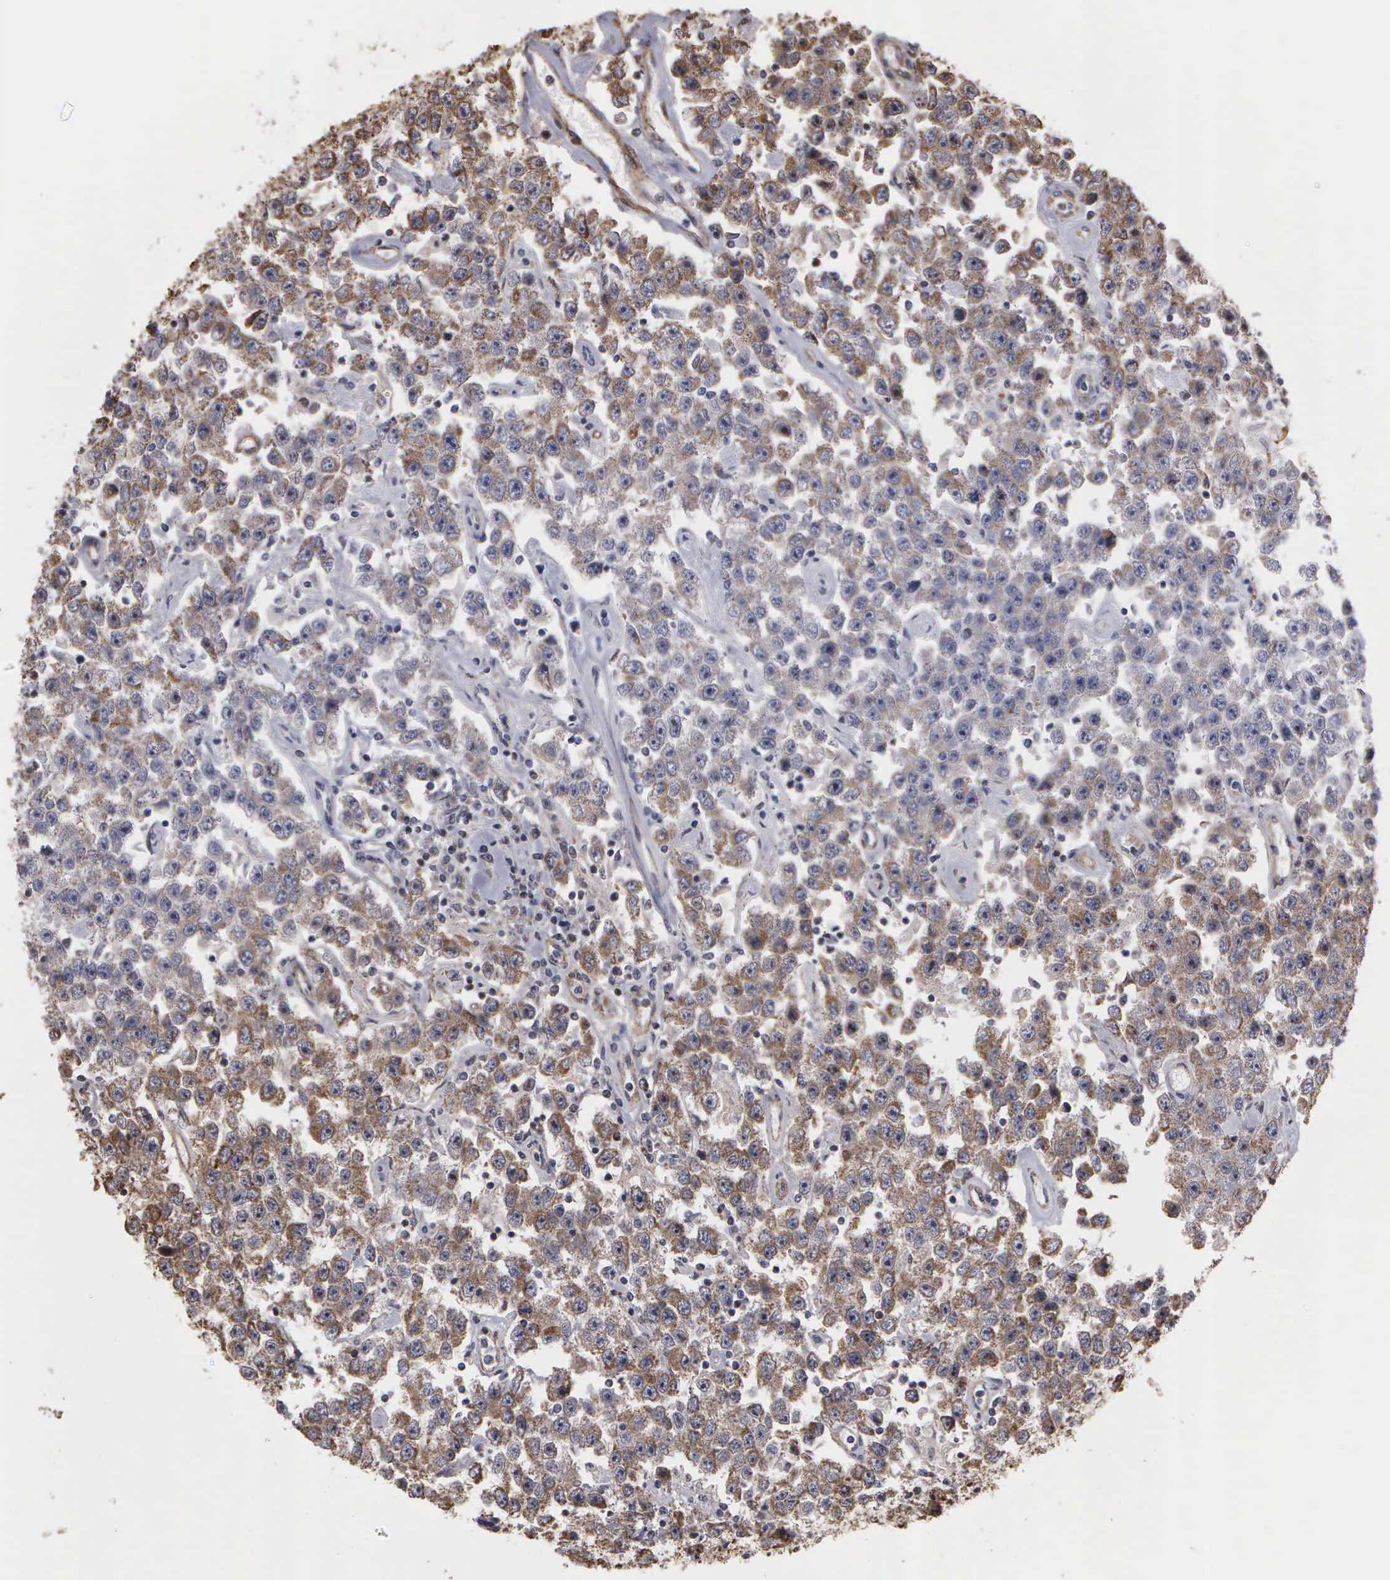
{"staining": {"intensity": "weak", "quantity": "25%-75%", "location": "cytoplasmic/membranous"}, "tissue": "testis cancer", "cell_type": "Tumor cells", "image_type": "cancer", "snomed": [{"axis": "morphology", "description": "Seminoma, NOS"}, {"axis": "topography", "description": "Testis"}], "caption": "Weak cytoplasmic/membranous protein staining is present in about 25%-75% of tumor cells in testis cancer (seminoma).", "gene": "NGDN", "patient": {"sex": "male", "age": 52}}